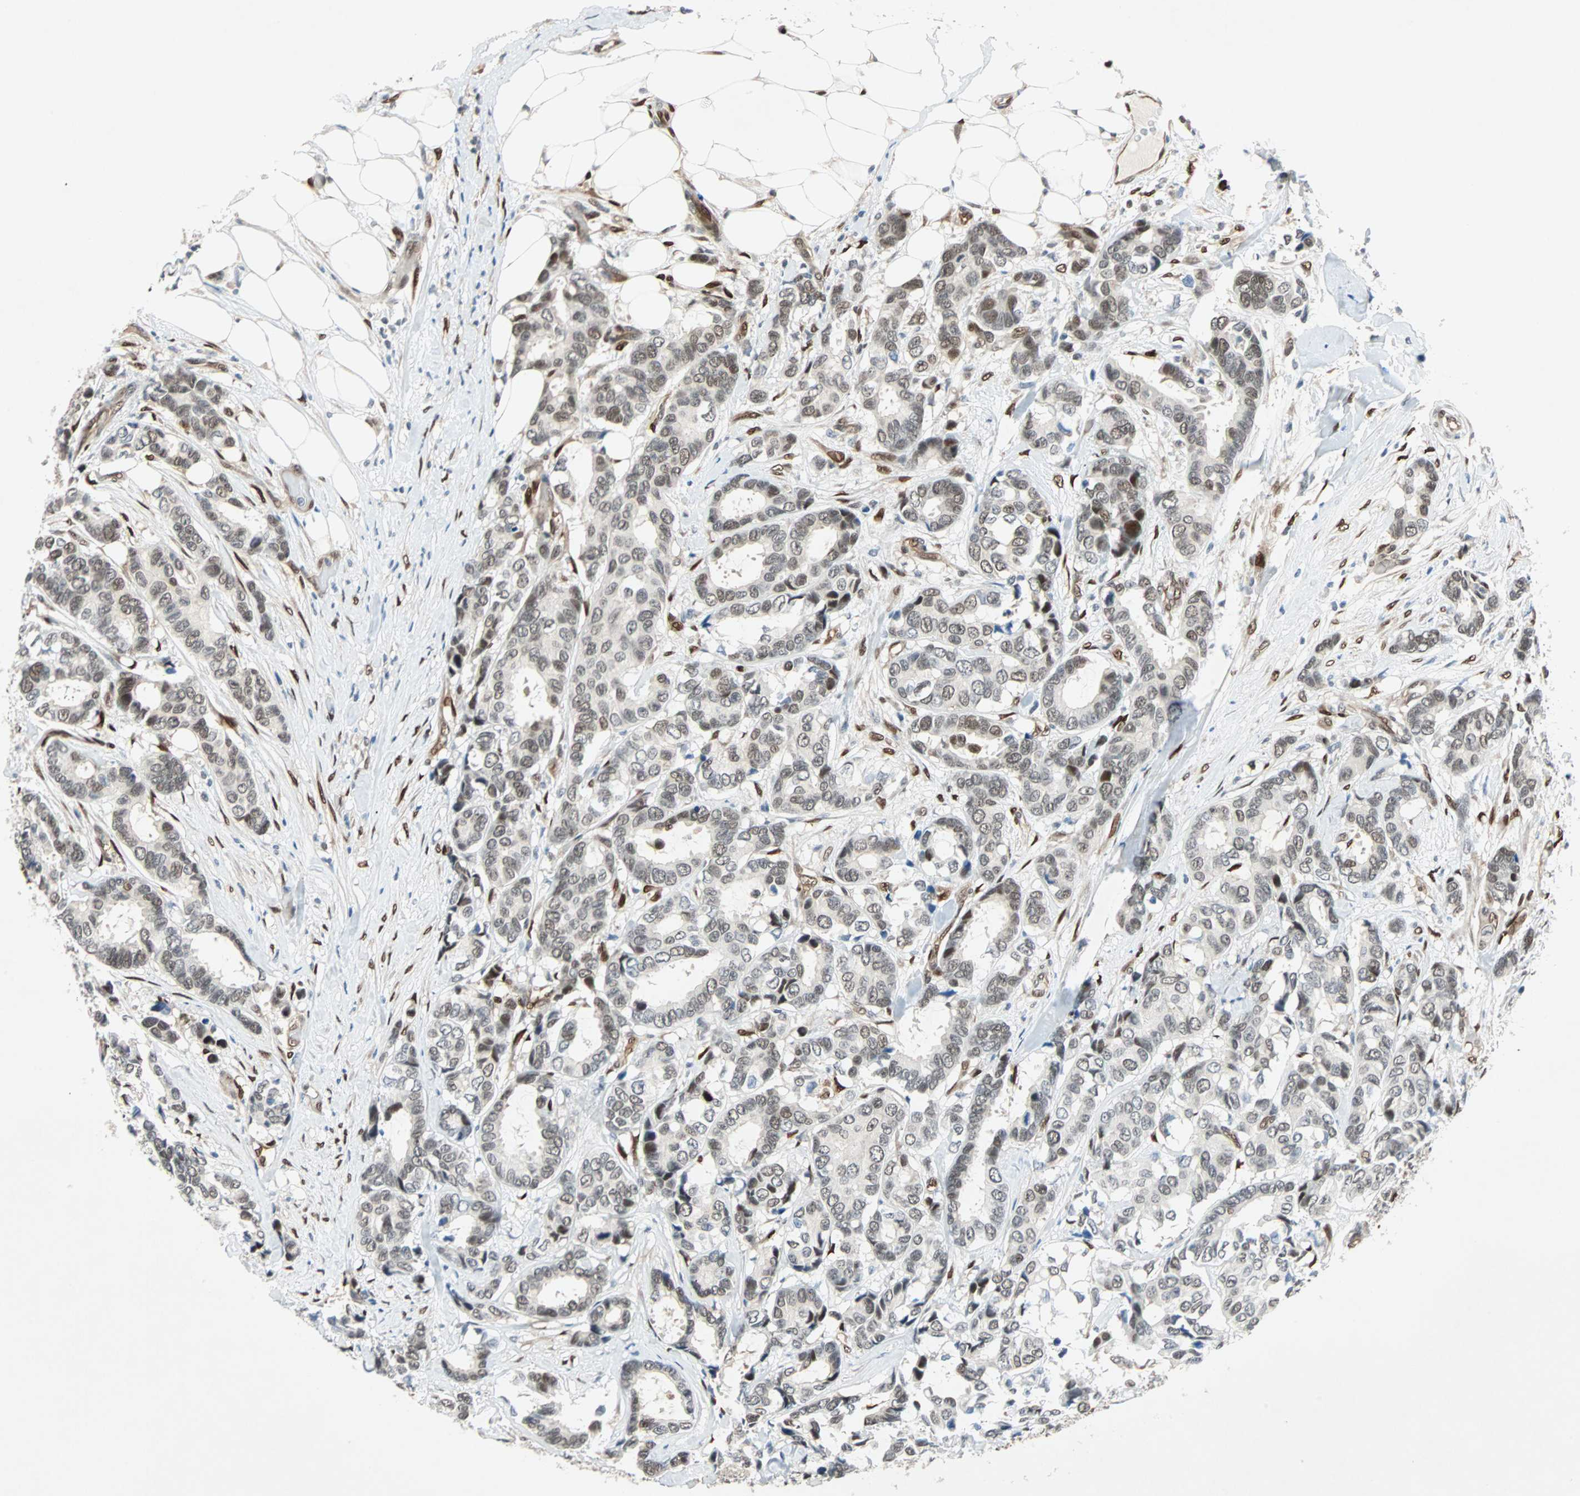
{"staining": {"intensity": "weak", "quantity": ">75%", "location": "nuclear"}, "tissue": "breast cancer", "cell_type": "Tumor cells", "image_type": "cancer", "snomed": [{"axis": "morphology", "description": "Duct carcinoma"}, {"axis": "topography", "description": "Breast"}], "caption": "High-magnification brightfield microscopy of intraductal carcinoma (breast) stained with DAB (3,3'-diaminobenzidine) (brown) and counterstained with hematoxylin (blue). tumor cells exhibit weak nuclear positivity is appreciated in approximately>75% of cells.", "gene": "WWTR1", "patient": {"sex": "female", "age": 87}}